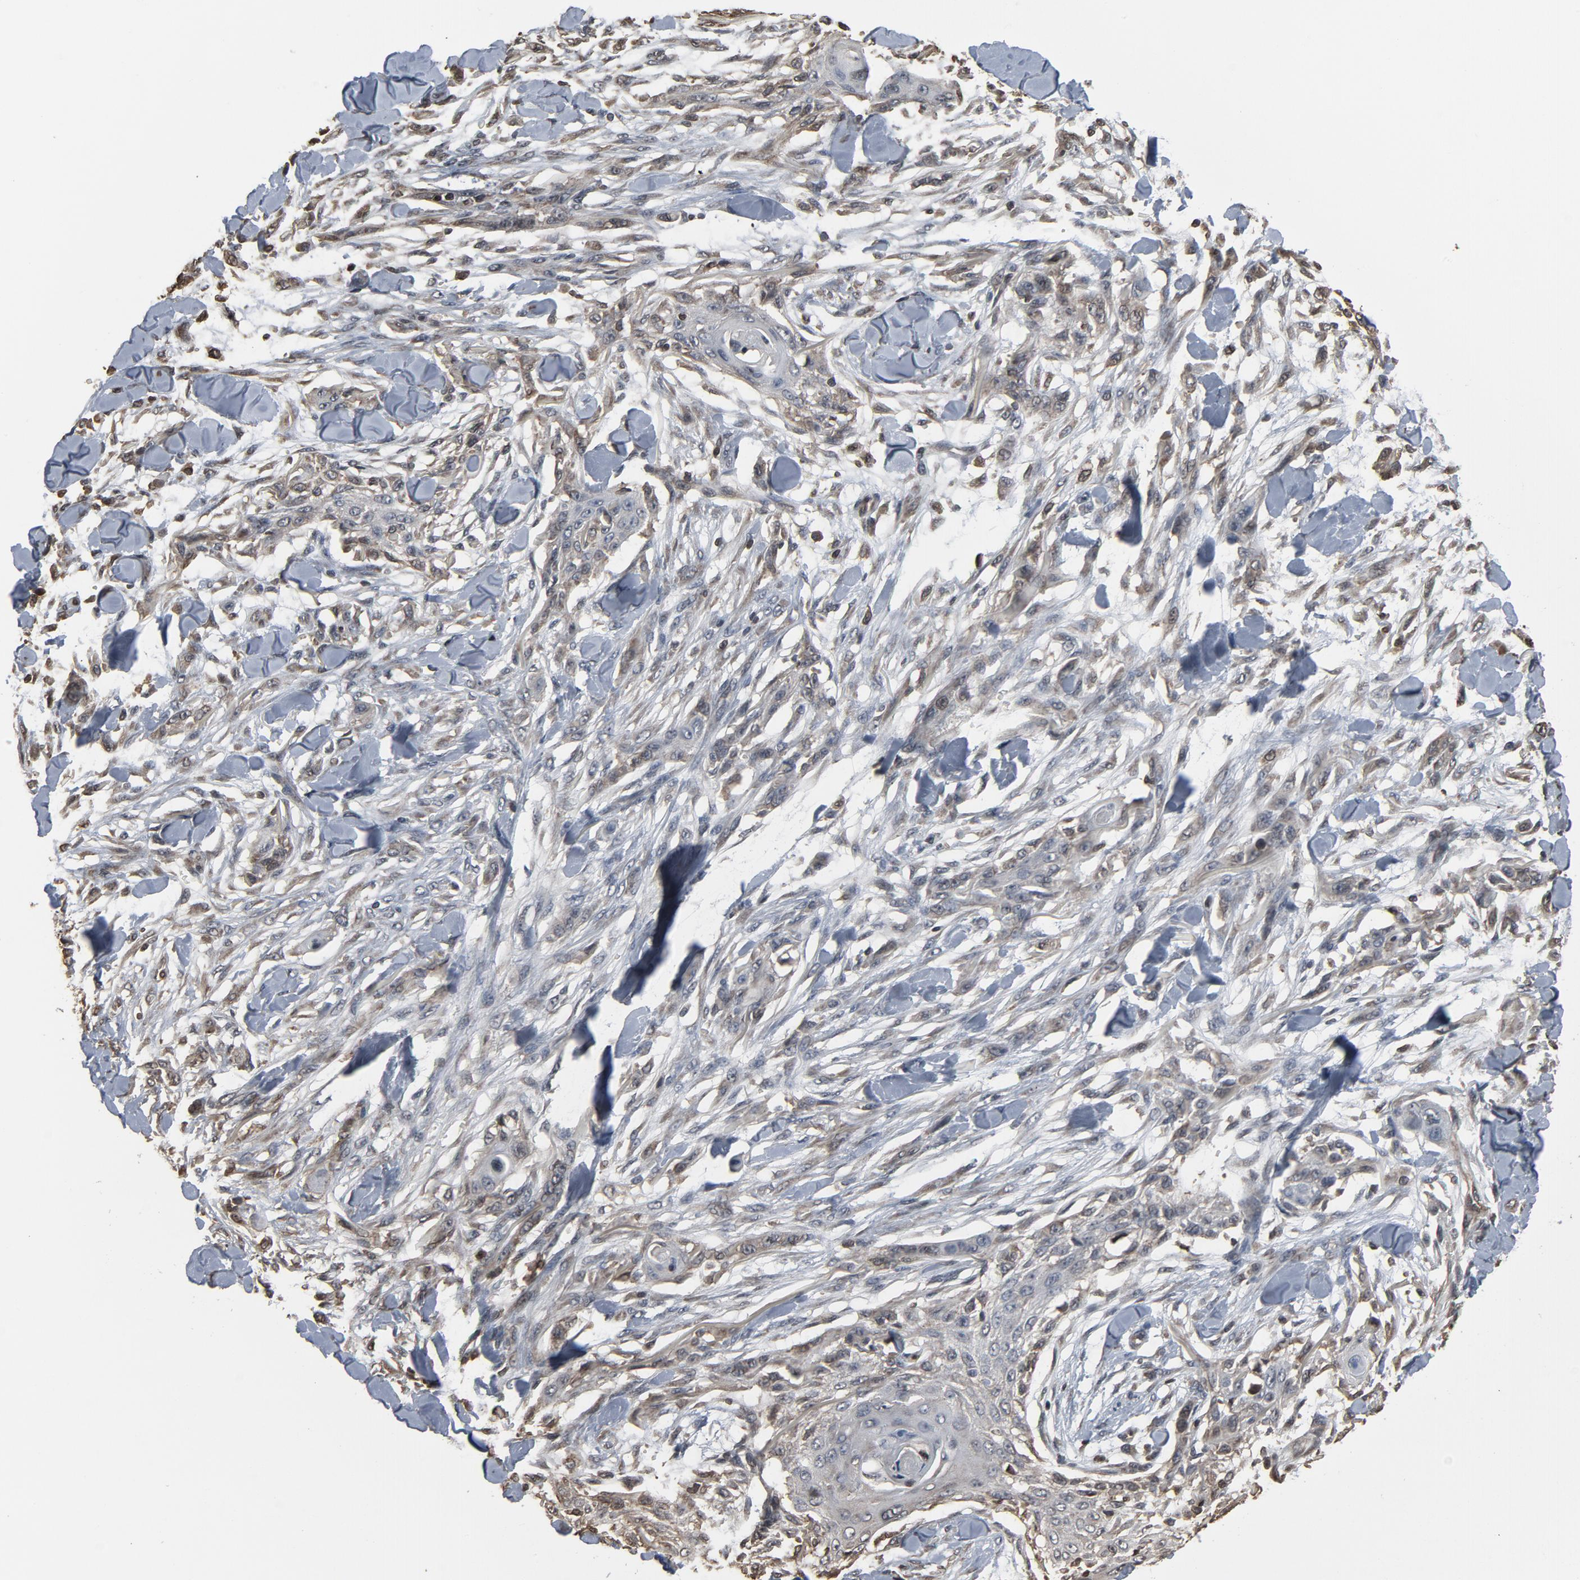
{"staining": {"intensity": "negative", "quantity": "none", "location": "none"}, "tissue": "skin cancer", "cell_type": "Tumor cells", "image_type": "cancer", "snomed": [{"axis": "morphology", "description": "Normal tissue, NOS"}, {"axis": "morphology", "description": "Squamous cell carcinoma, NOS"}, {"axis": "topography", "description": "Skin"}], "caption": "This is an immunohistochemistry histopathology image of squamous cell carcinoma (skin). There is no expression in tumor cells.", "gene": "UBE2D1", "patient": {"sex": "female", "age": 59}}